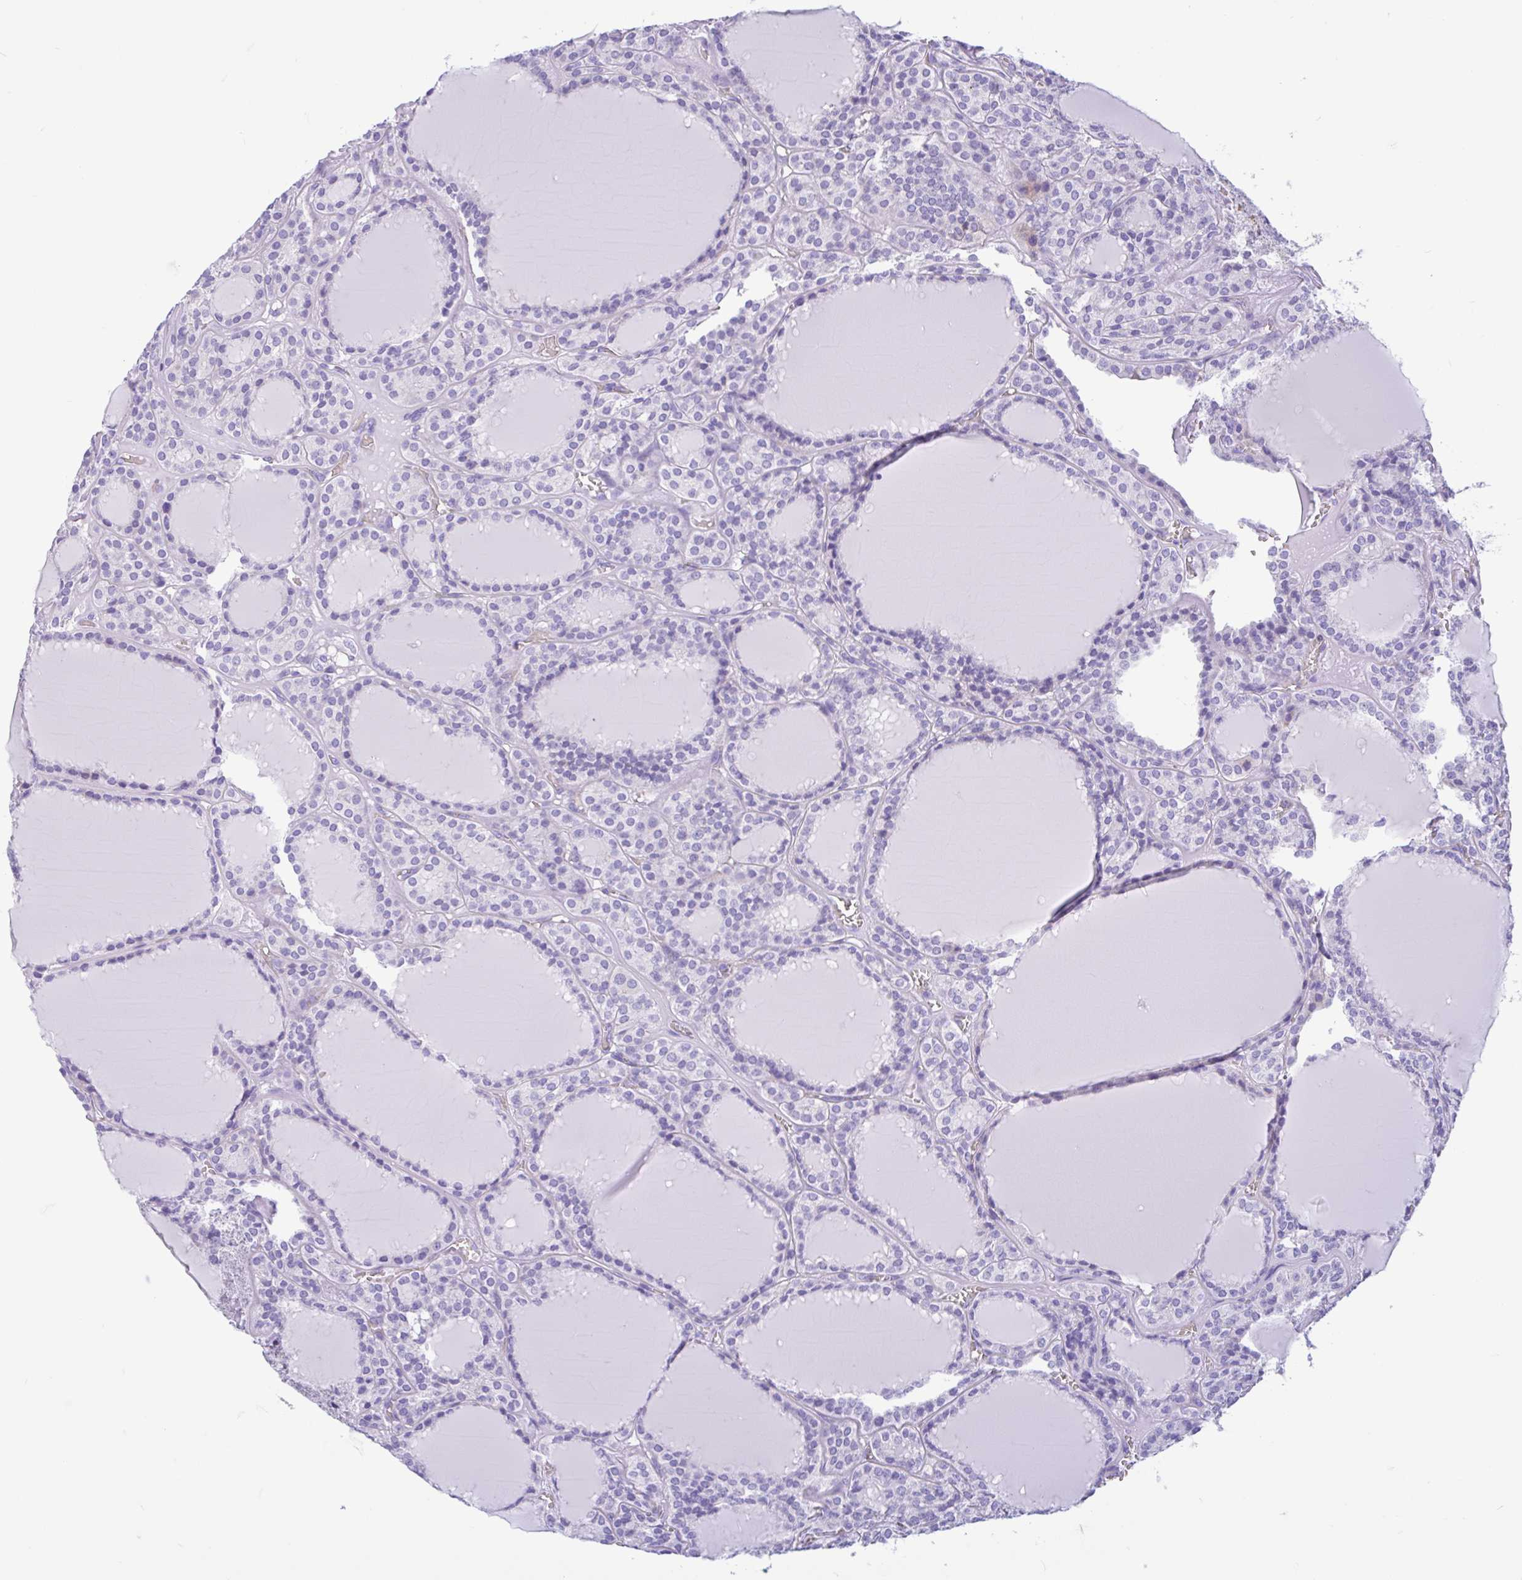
{"staining": {"intensity": "negative", "quantity": "none", "location": "none"}, "tissue": "thyroid cancer", "cell_type": "Tumor cells", "image_type": "cancer", "snomed": [{"axis": "morphology", "description": "Follicular adenoma carcinoma, NOS"}, {"axis": "topography", "description": "Thyroid gland"}], "caption": "The micrograph demonstrates no staining of tumor cells in thyroid follicular adenoma carcinoma.", "gene": "TMEM79", "patient": {"sex": "female", "age": 63}}